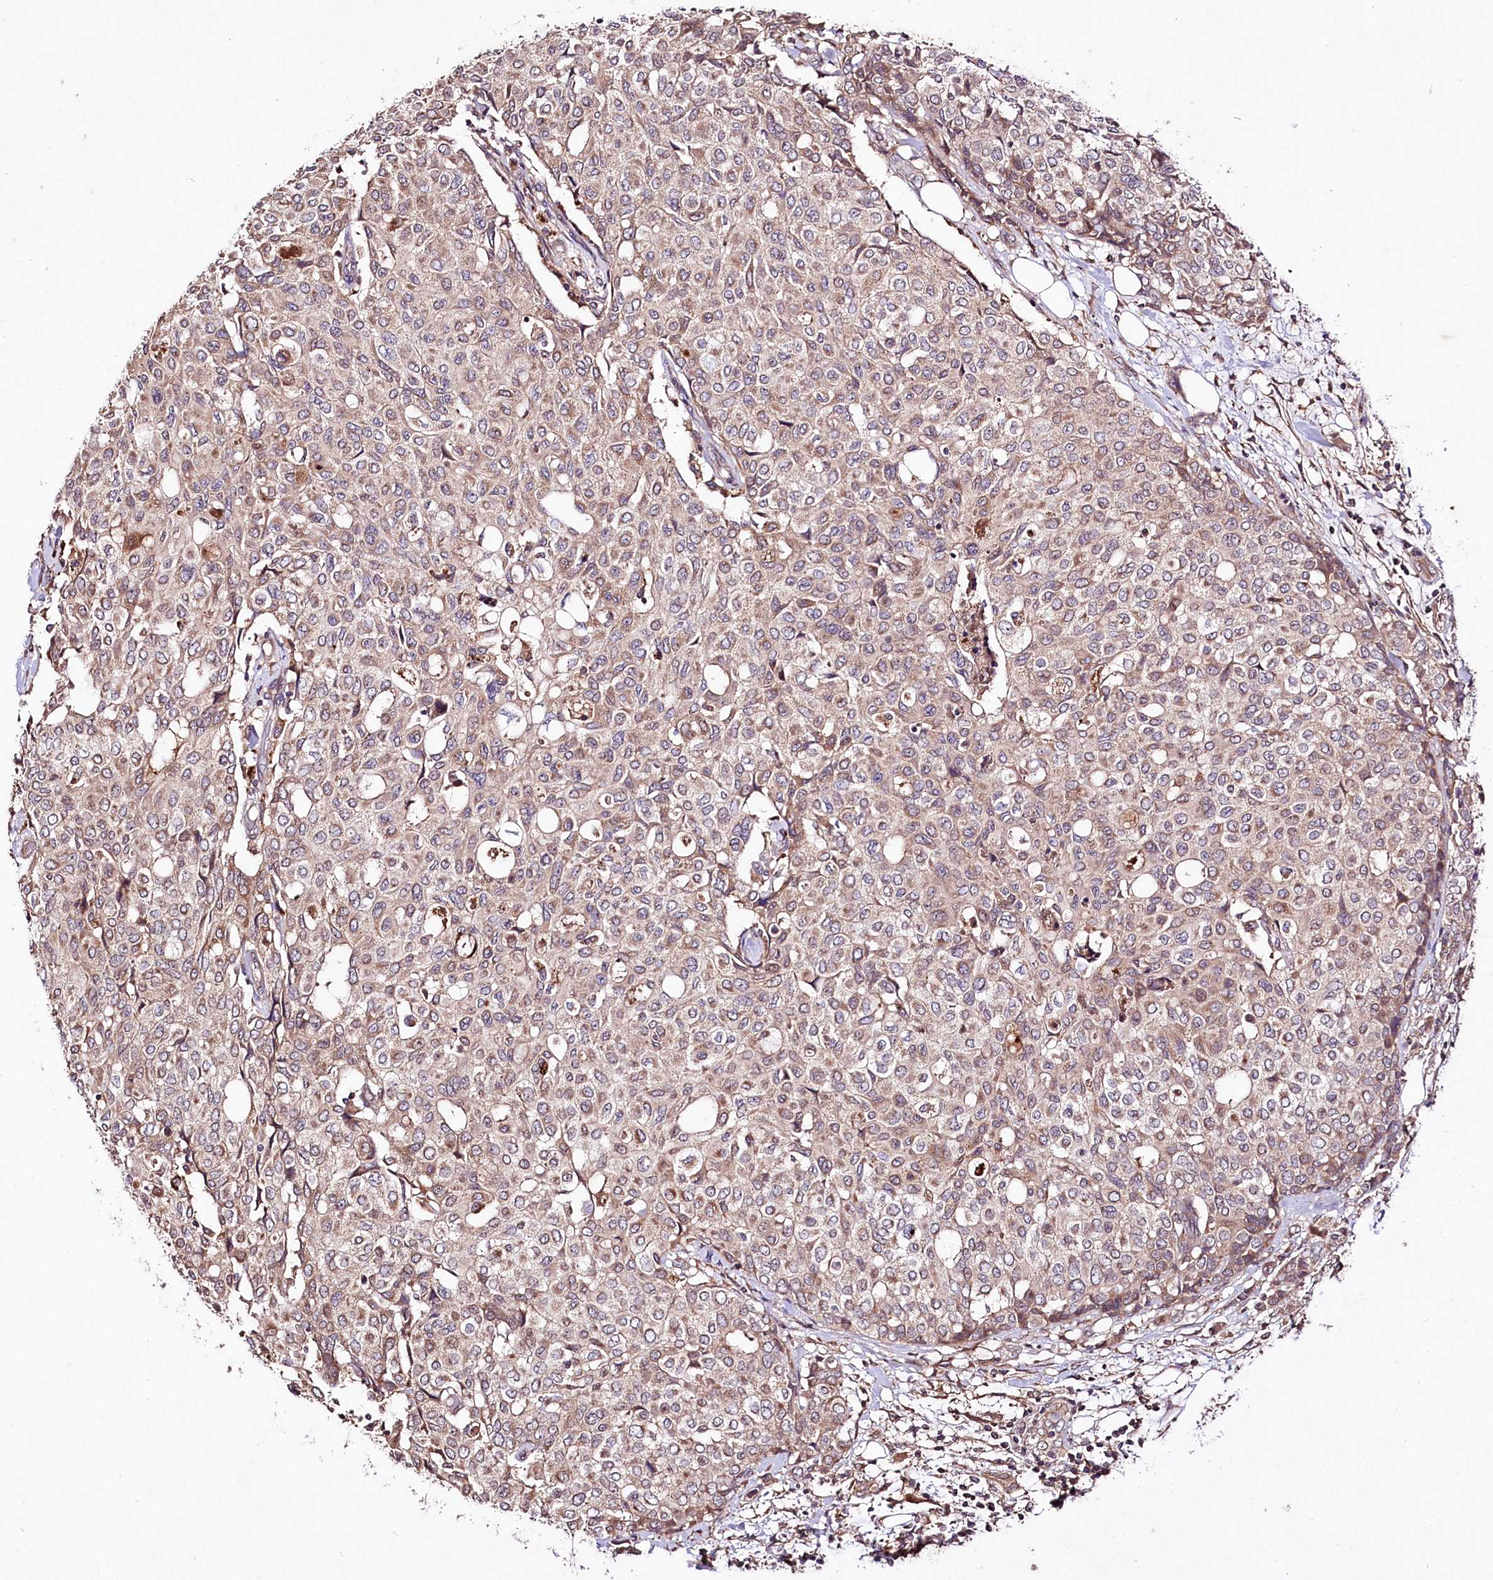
{"staining": {"intensity": "moderate", "quantity": ">75%", "location": "cytoplasmic/membranous,nuclear"}, "tissue": "breast cancer", "cell_type": "Tumor cells", "image_type": "cancer", "snomed": [{"axis": "morphology", "description": "Lobular carcinoma"}, {"axis": "topography", "description": "Breast"}], "caption": "This is an image of immunohistochemistry staining of lobular carcinoma (breast), which shows moderate staining in the cytoplasmic/membranous and nuclear of tumor cells.", "gene": "TNPO3", "patient": {"sex": "female", "age": 51}}